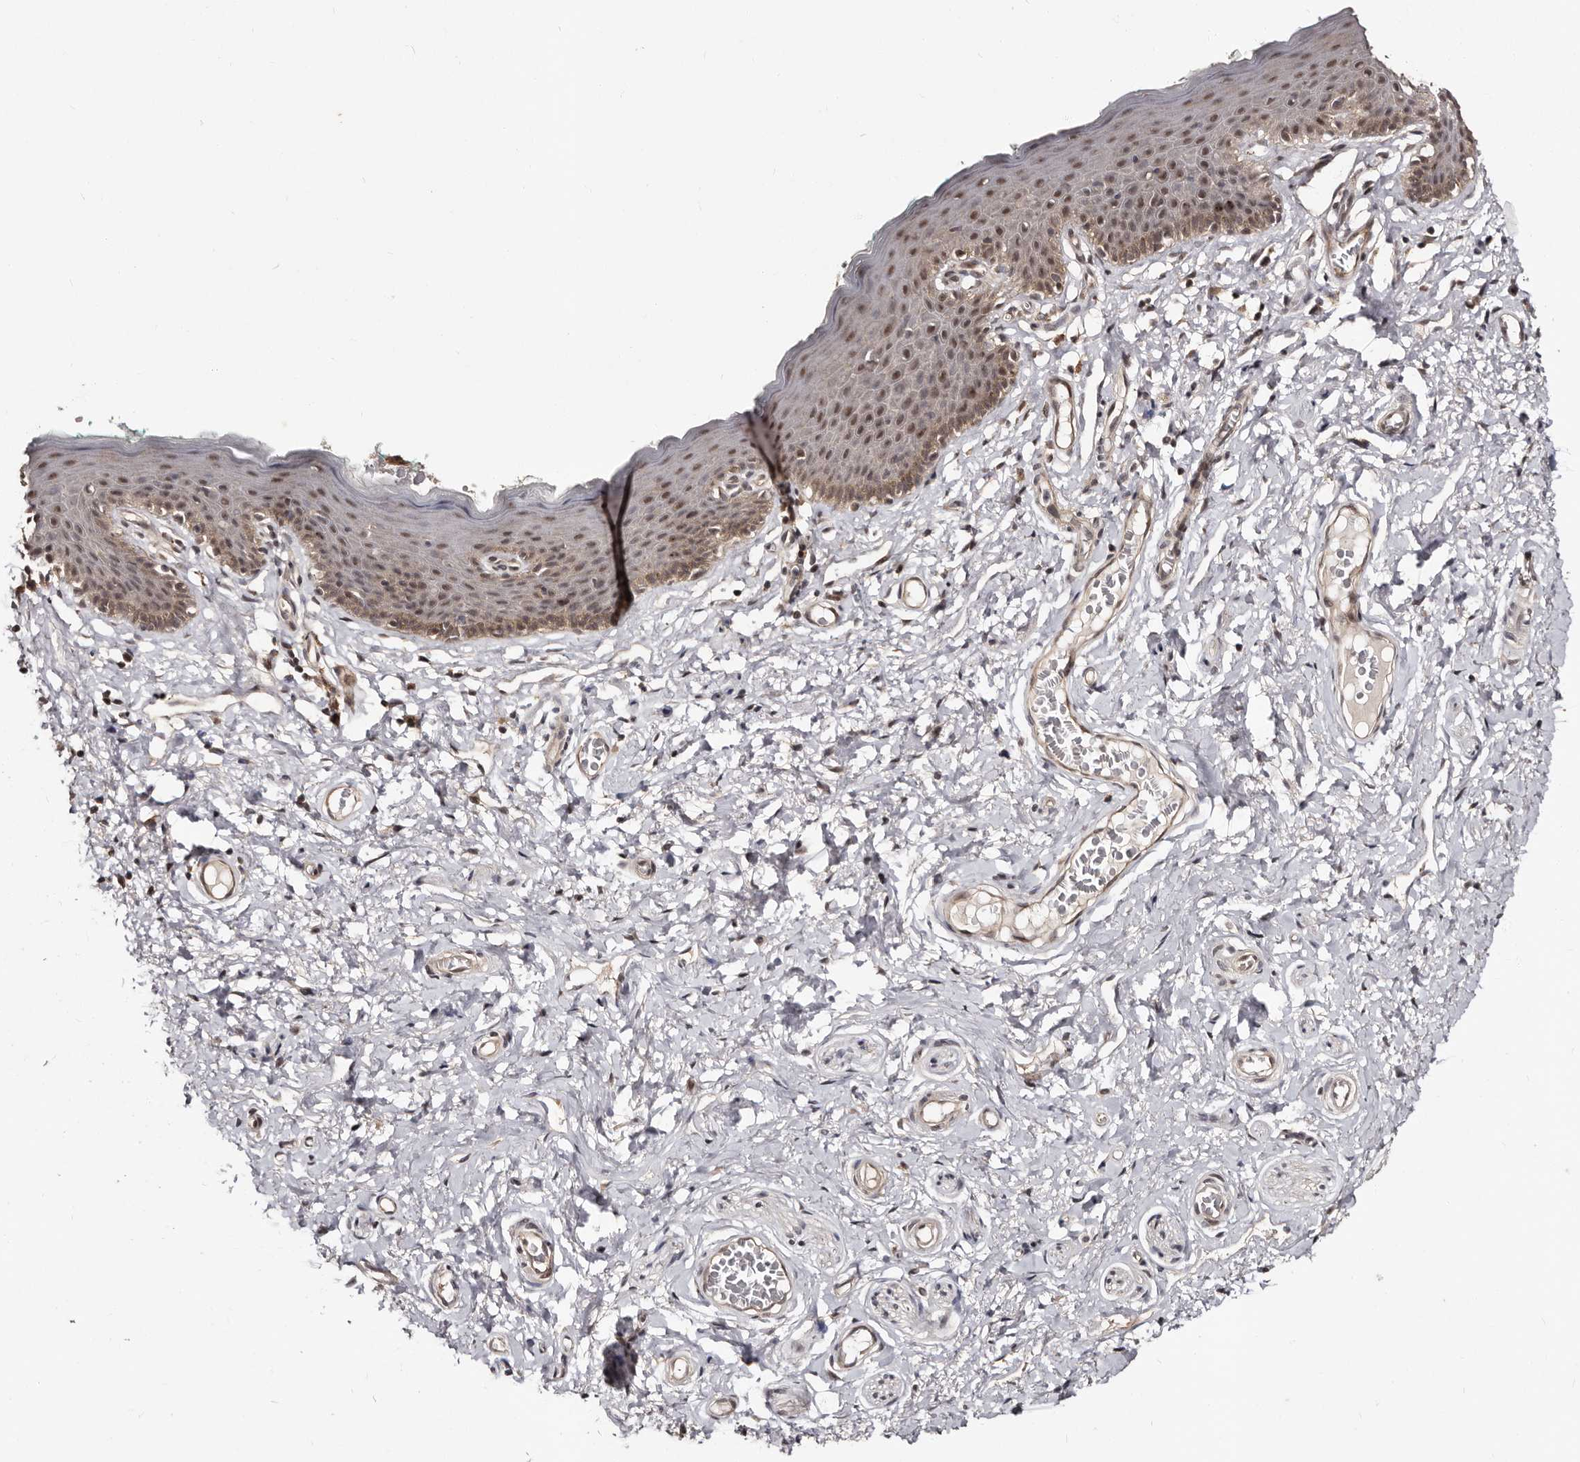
{"staining": {"intensity": "moderate", "quantity": ">75%", "location": "nuclear"}, "tissue": "skin", "cell_type": "Epidermal cells", "image_type": "normal", "snomed": [{"axis": "morphology", "description": "Normal tissue, NOS"}, {"axis": "topography", "description": "Vulva"}], "caption": "DAB (3,3'-diaminobenzidine) immunohistochemical staining of unremarkable human skin demonstrates moderate nuclear protein staining in about >75% of epidermal cells. (Stains: DAB (3,3'-diaminobenzidine) in brown, nuclei in blue, Microscopy: brightfield microscopy at high magnification).", "gene": "TBC1D22B", "patient": {"sex": "female", "age": 66}}